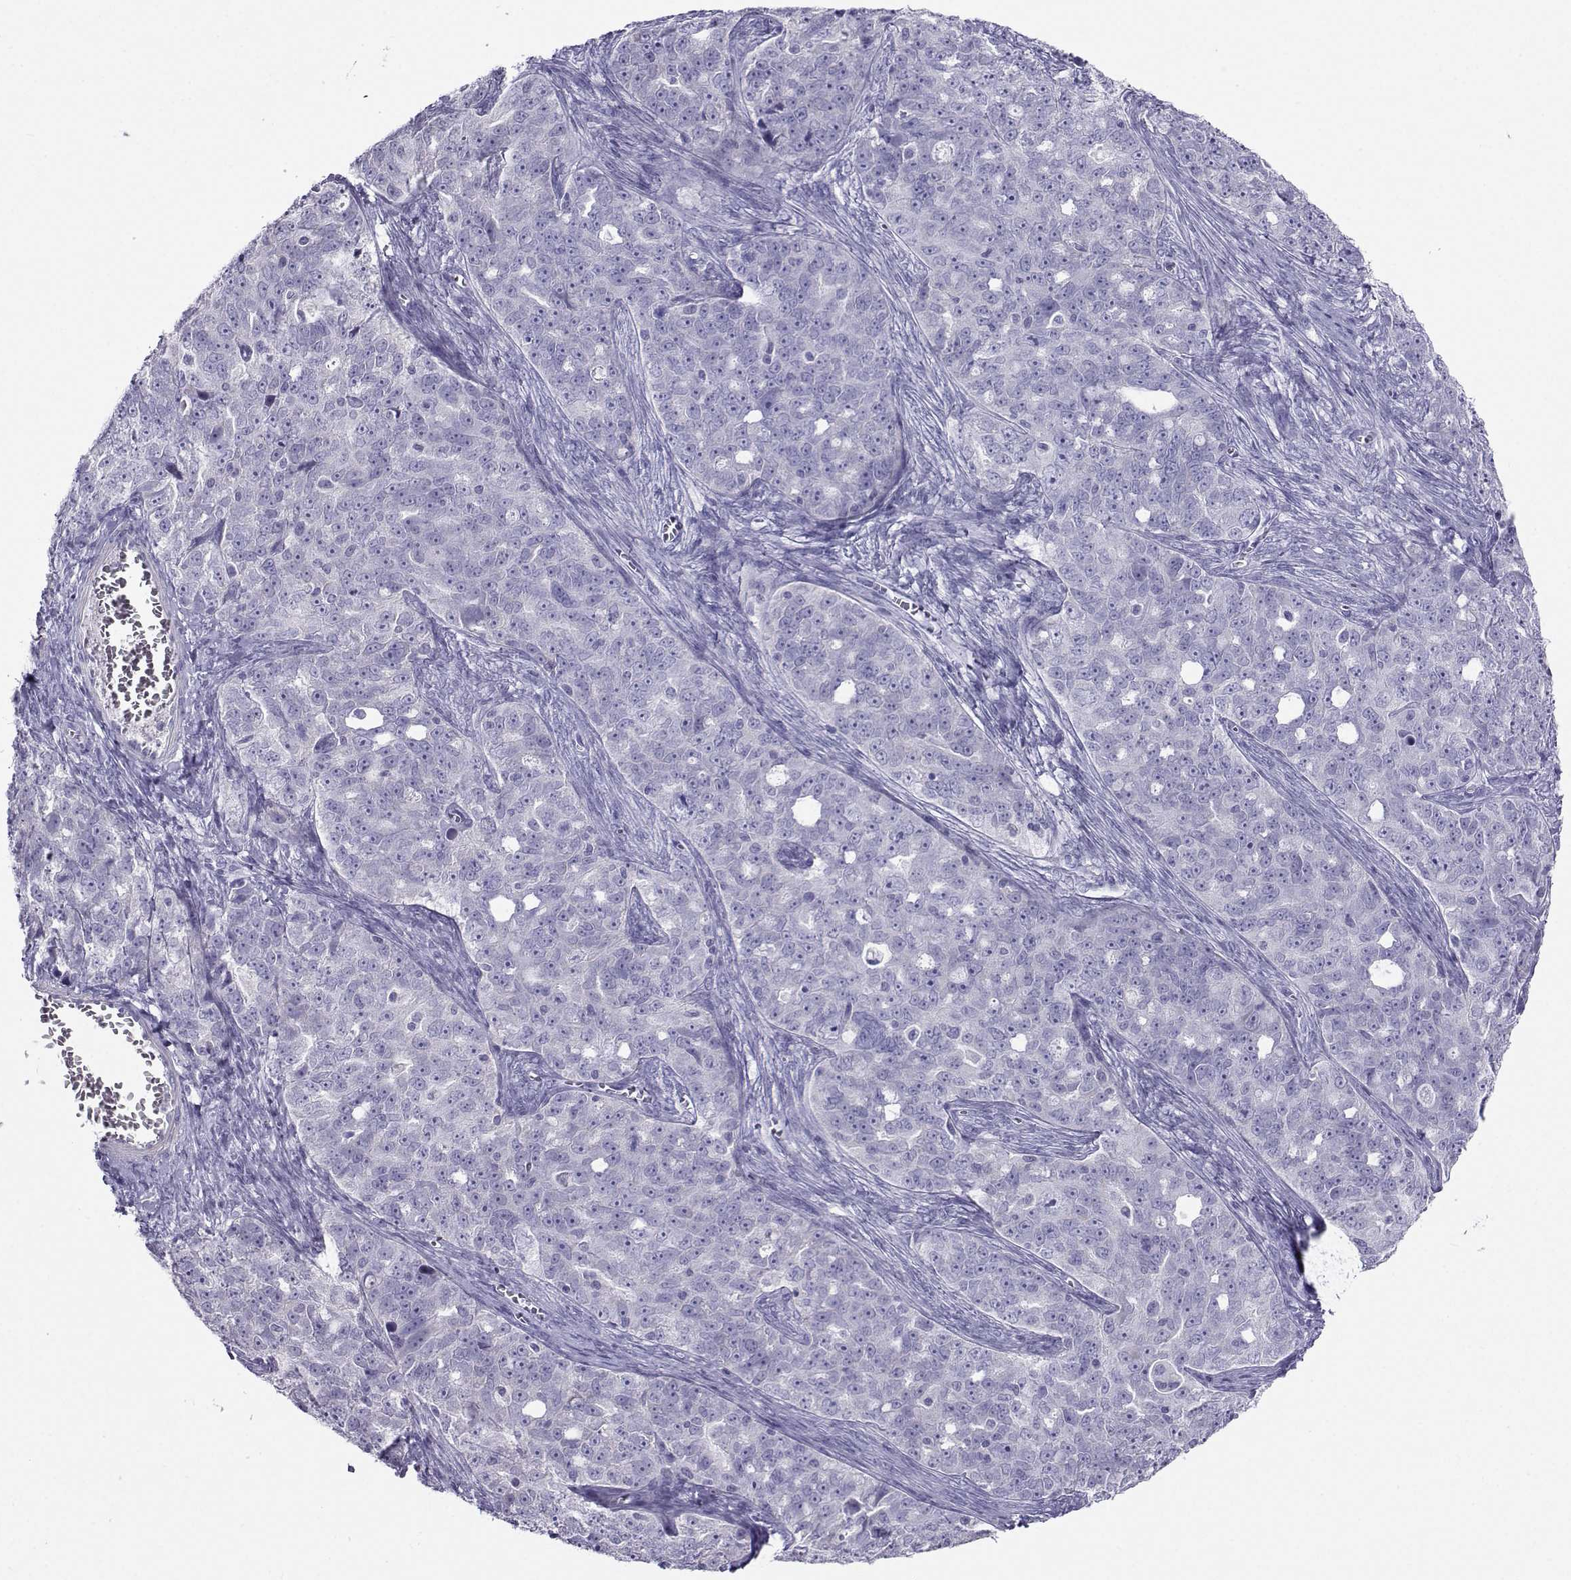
{"staining": {"intensity": "negative", "quantity": "none", "location": "none"}, "tissue": "ovarian cancer", "cell_type": "Tumor cells", "image_type": "cancer", "snomed": [{"axis": "morphology", "description": "Cystadenocarcinoma, serous, NOS"}, {"axis": "topography", "description": "Ovary"}], "caption": "DAB (3,3'-diaminobenzidine) immunohistochemical staining of human ovarian cancer reveals no significant staining in tumor cells.", "gene": "FBXO24", "patient": {"sex": "female", "age": 51}}